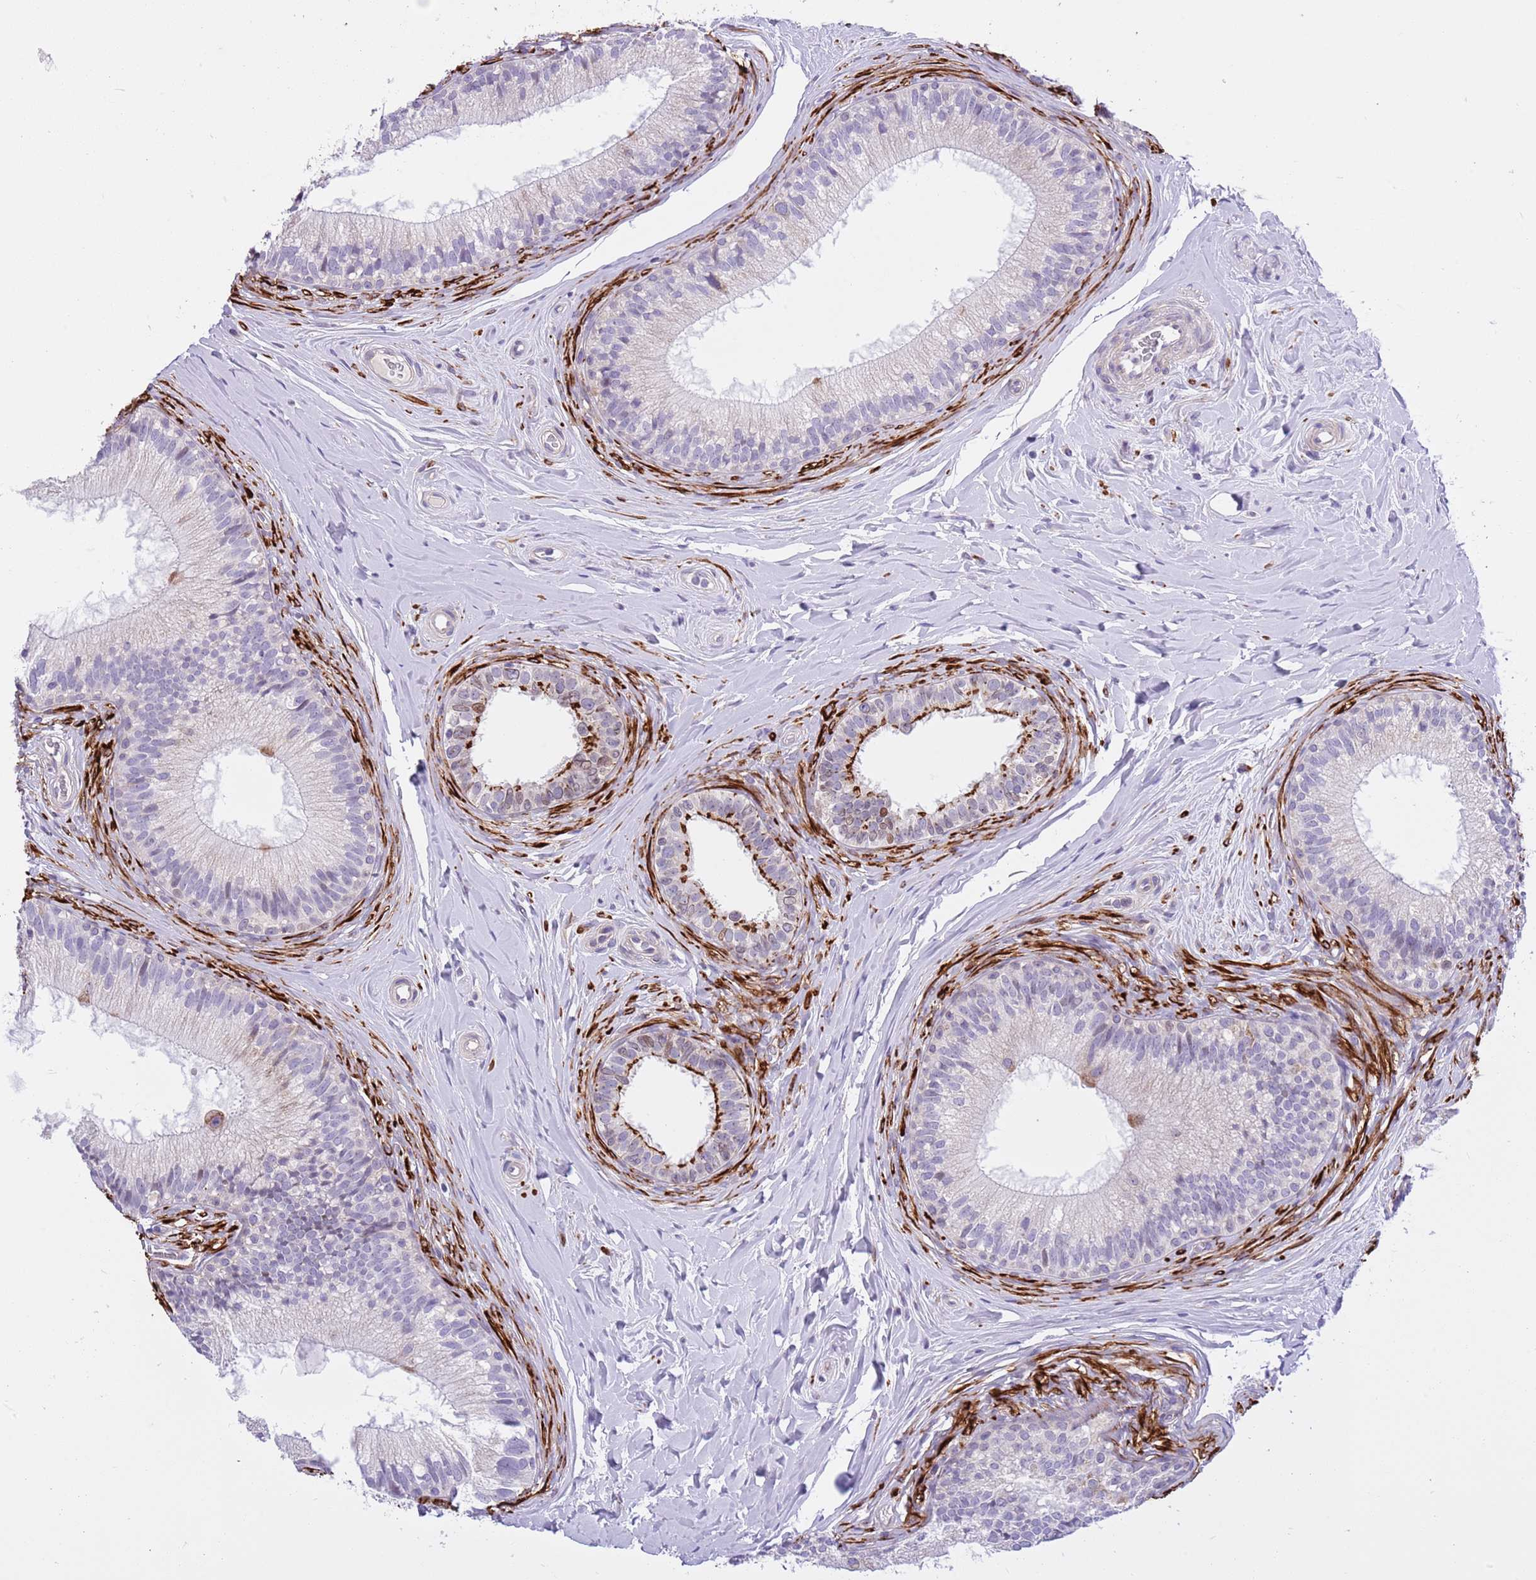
{"staining": {"intensity": "moderate", "quantity": "<25%", "location": "cytoplasmic/membranous,nuclear"}, "tissue": "epididymis", "cell_type": "Glandular cells", "image_type": "normal", "snomed": [{"axis": "morphology", "description": "Normal tissue, NOS"}, {"axis": "topography", "description": "Epididymis"}], "caption": "Epididymis stained with immunohistochemistry exhibits moderate cytoplasmic/membranous,nuclear expression in about <25% of glandular cells. Nuclei are stained in blue.", "gene": "NET1", "patient": {"sex": "male", "age": 33}}